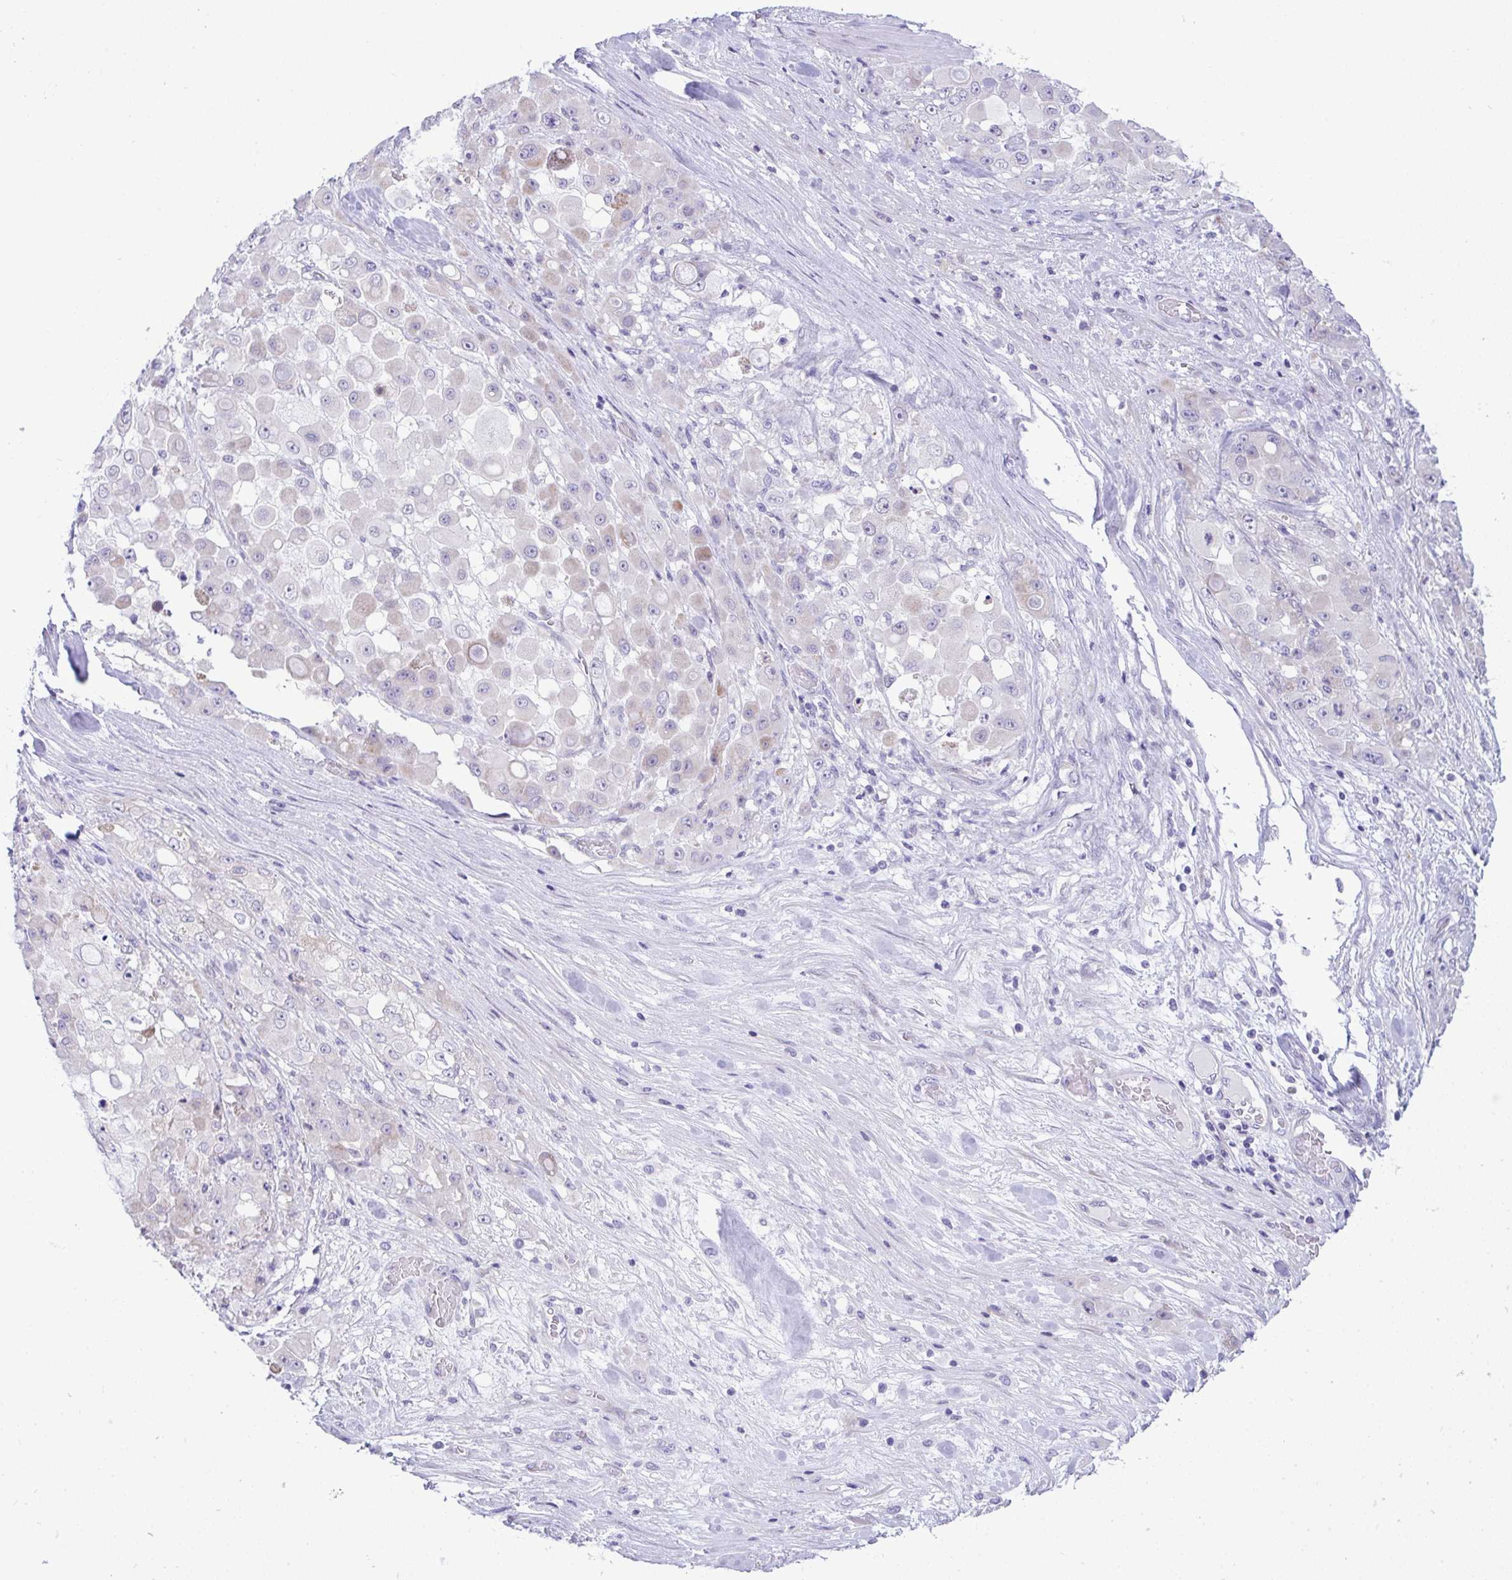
{"staining": {"intensity": "negative", "quantity": "none", "location": "none"}, "tissue": "stomach cancer", "cell_type": "Tumor cells", "image_type": "cancer", "snomed": [{"axis": "morphology", "description": "Adenocarcinoma, NOS"}, {"axis": "topography", "description": "Stomach"}], "caption": "High magnification brightfield microscopy of stomach cancer stained with DAB (brown) and counterstained with hematoxylin (blue): tumor cells show no significant staining. Brightfield microscopy of immunohistochemistry (IHC) stained with DAB (brown) and hematoxylin (blue), captured at high magnification.", "gene": "DTX3", "patient": {"sex": "female", "age": 76}}